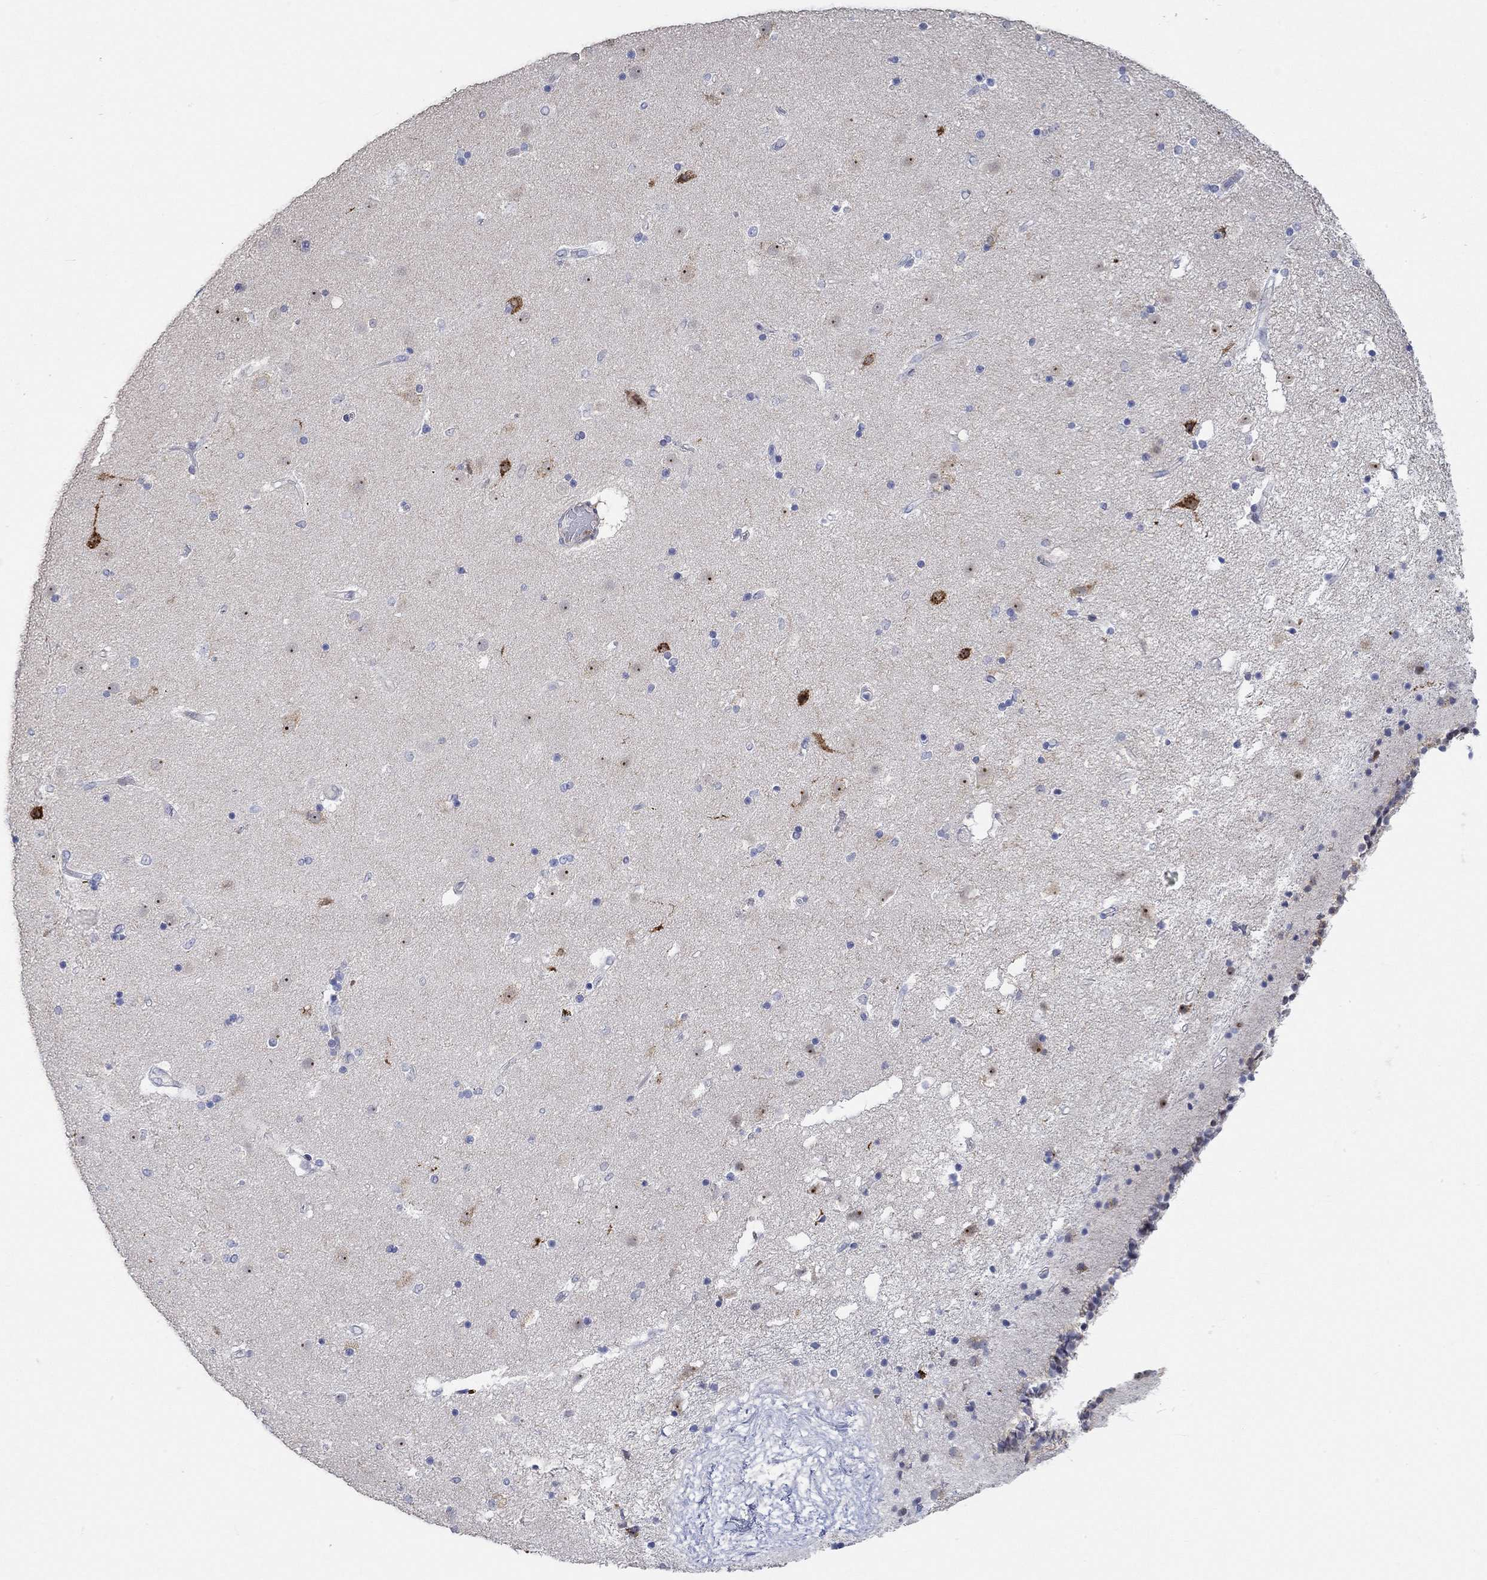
{"staining": {"intensity": "negative", "quantity": "none", "location": "none"}, "tissue": "caudate", "cell_type": "Glial cells", "image_type": "normal", "snomed": [{"axis": "morphology", "description": "Normal tissue, NOS"}, {"axis": "topography", "description": "Lateral ventricle wall"}], "caption": "Micrograph shows no significant protein expression in glial cells of benign caudate. The staining is performed using DAB (3,3'-diaminobenzidine) brown chromogen with nuclei counter-stained in using hematoxylin.", "gene": "PNMA5", "patient": {"sex": "female", "age": 71}}